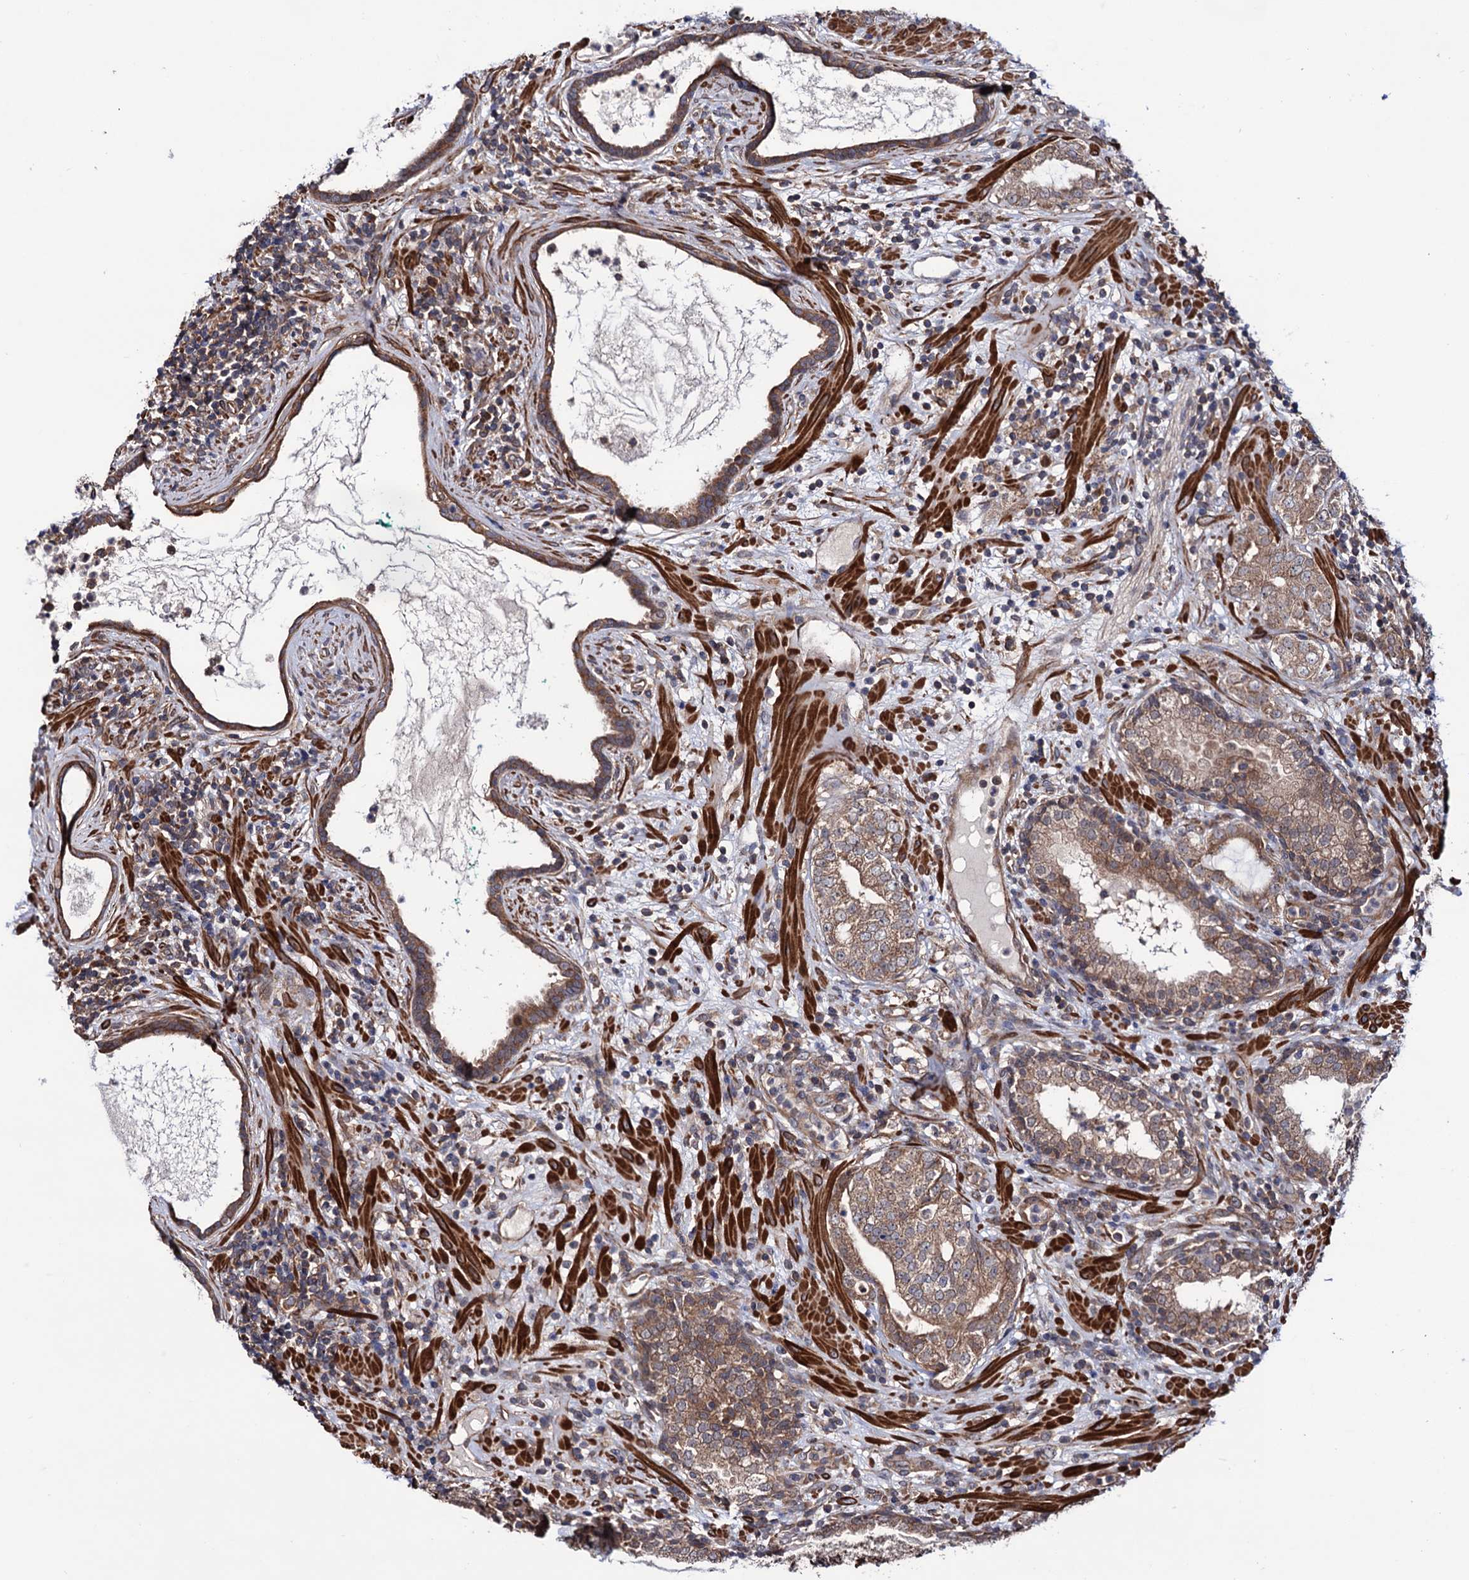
{"staining": {"intensity": "moderate", "quantity": "25%-75%", "location": "cytoplasmic/membranous"}, "tissue": "prostate cancer", "cell_type": "Tumor cells", "image_type": "cancer", "snomed": [{"axis": "morphology", "description": "Adenocarcinoma, High grade"}, {"axis": "topography", "description": "Prostate"}], "caption": "Prostate cancer tissue shows moderate cytoplasmic/membranous staining in about 25%-75% of tumor cells (DAB IHC with brightfield microscopy, high magnification).", "gene": "FERMT2", "patient": {"sex": "male", "age": 64}}